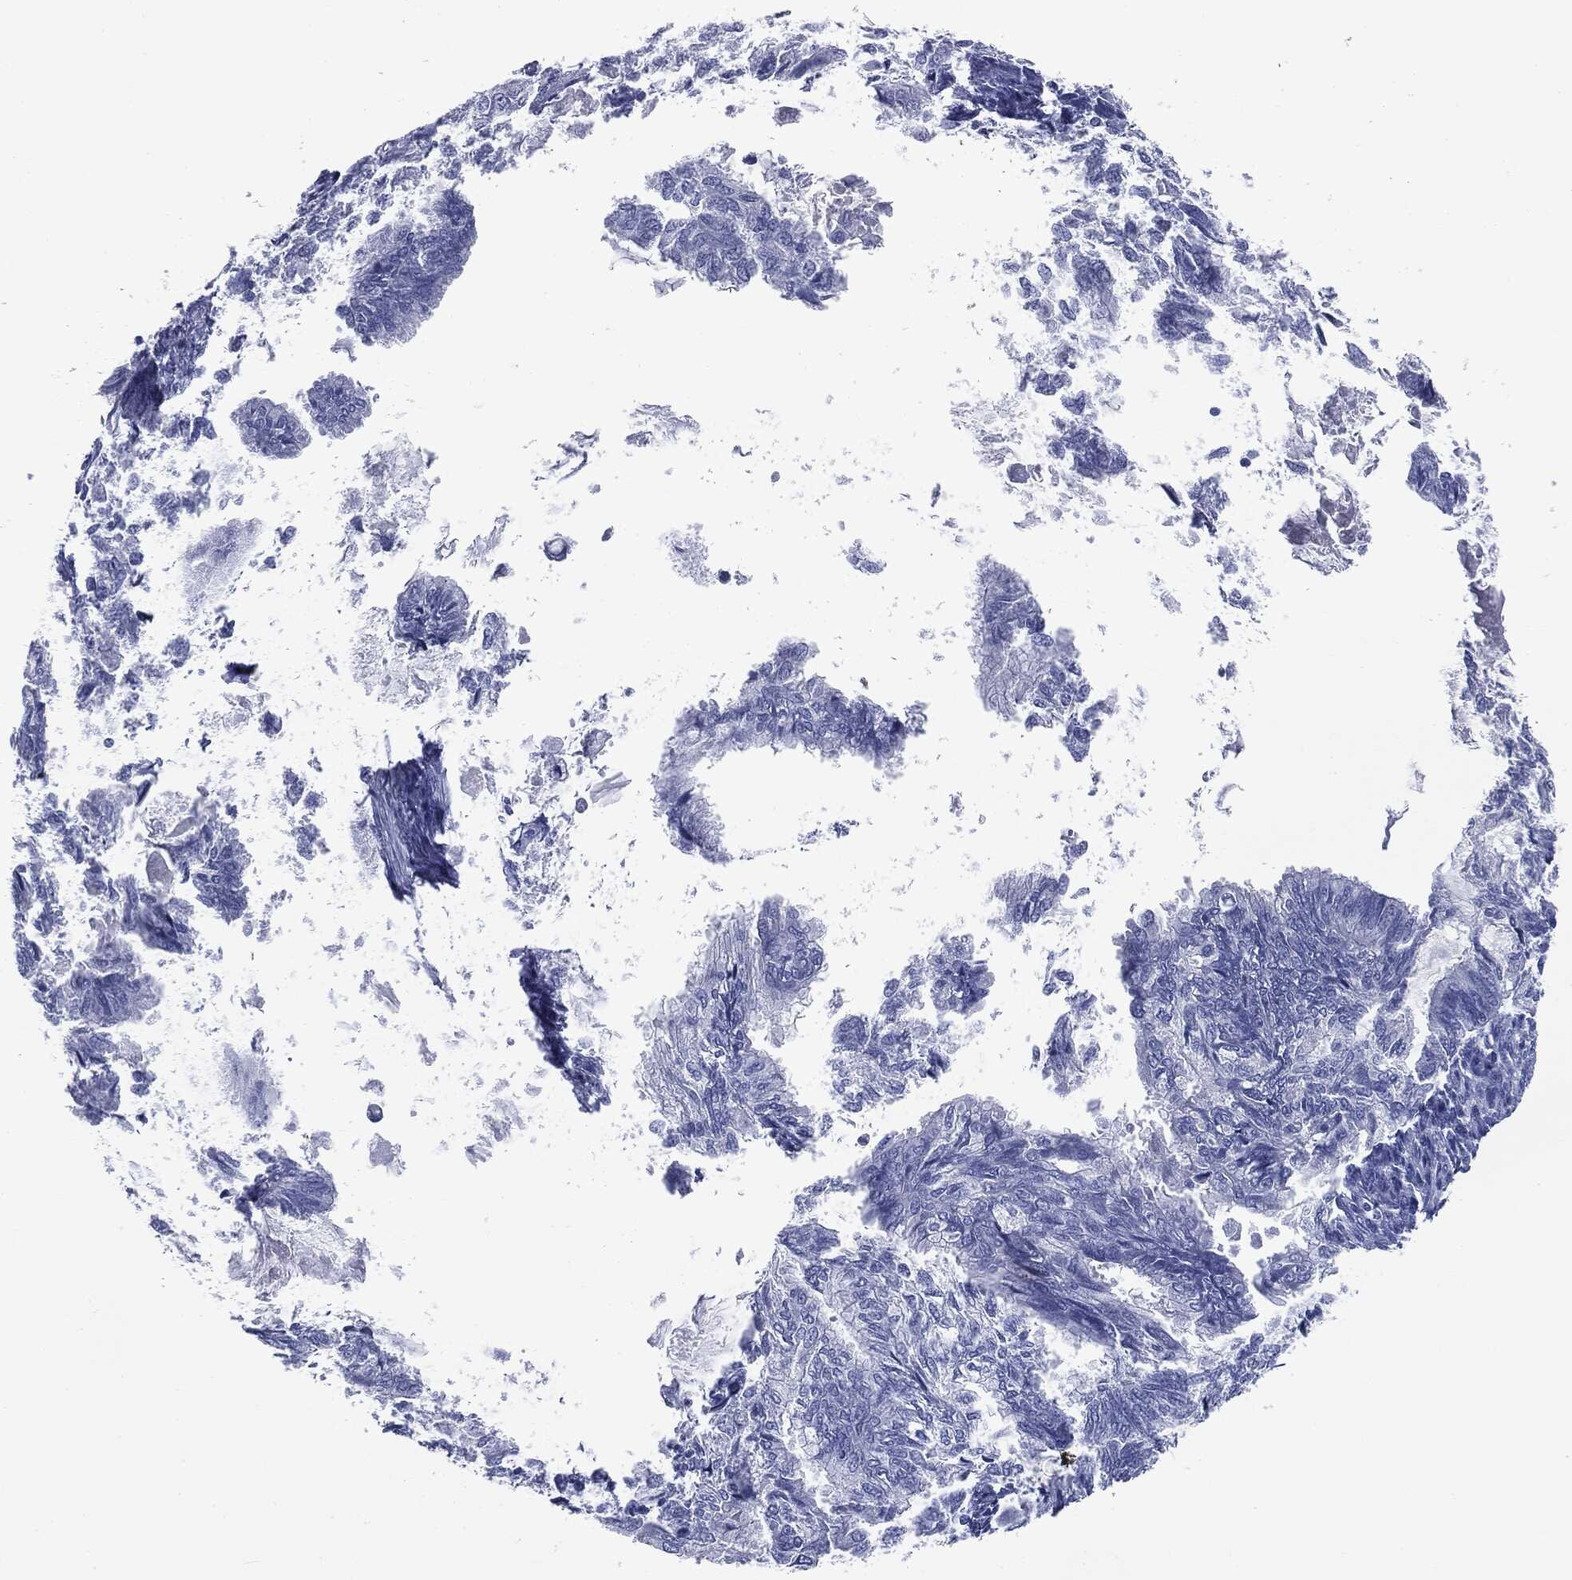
{"staining": {"intensity": "negative", "quantity": "none", "location": "none"}, "tissue": "endometrial cancer", "cell_type": "Tumor cells", "image_type": "cancer", "snomed": [{"axis": "morphology", "description": "Adenocarcinoma, NOS"}, {"axis": "topography", "description": "Endometrium"}], "caption": "Immunohistochemistry micrograph of neoplastic tissue: human endometrial cancer stained with DAB displays no significant protein positivity in tumor cells.", "gene": "ATP2A1", "patient": {"sex": "female", "age": 86}}